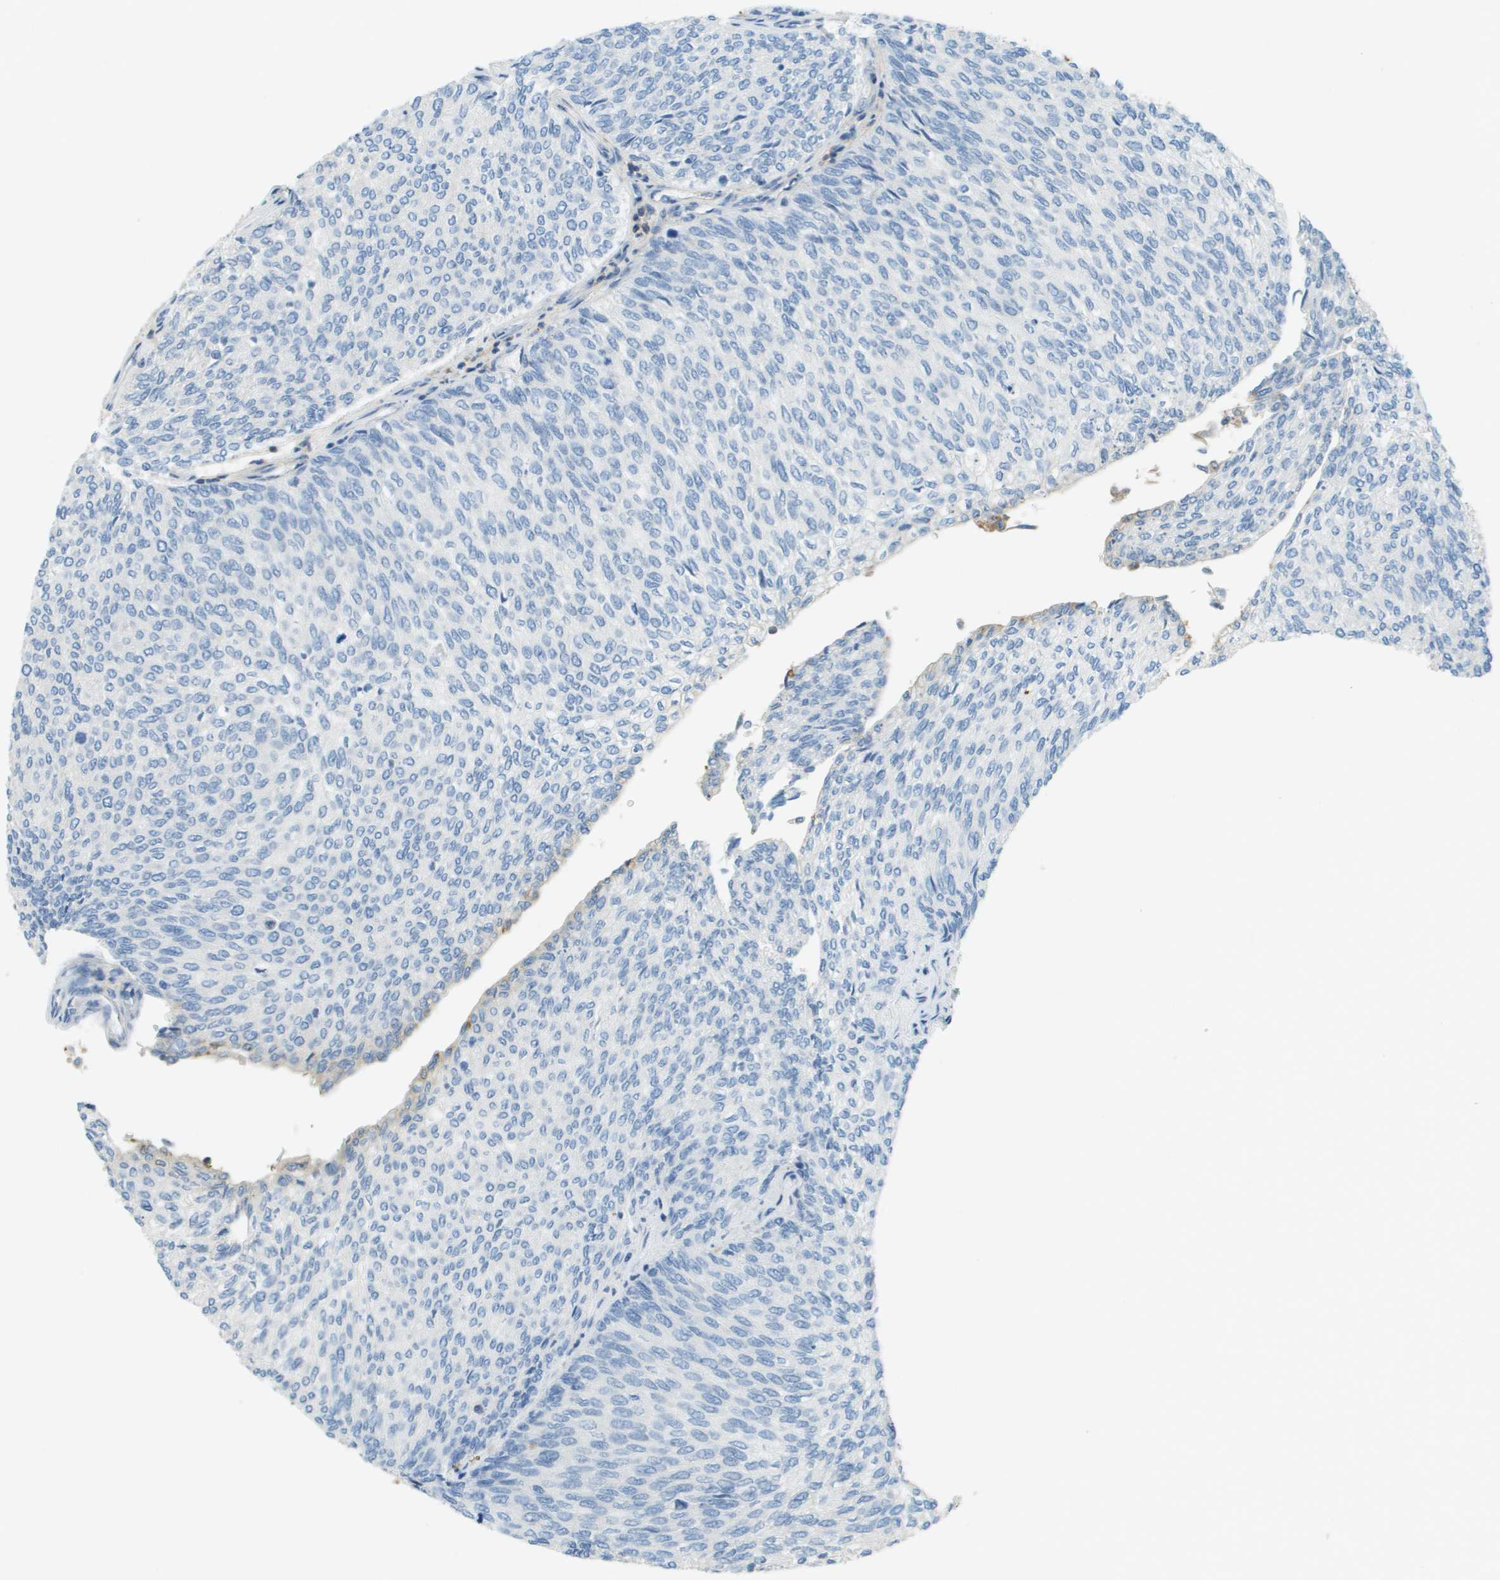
{"staining": {"intensity": "negative", "quantity": "none", "location": "none"}, "tissue": "urothelial cancer", "cell_type": "Tumor cells", "image_type": "cancer", "snomed": [{"axis": "morphology", "description": "Urothelial carcinoma, Low grade"}, {"axis": "topography", "description": "Urinary bladder"}], "caption": "Immunohistochemistry (IHC) histopathology image of urothelial cancer stained for a protein (brown), which displays no staining in tumor cells.", "gene": "DCN", "patient": {"sex": "female", "age": 79}}